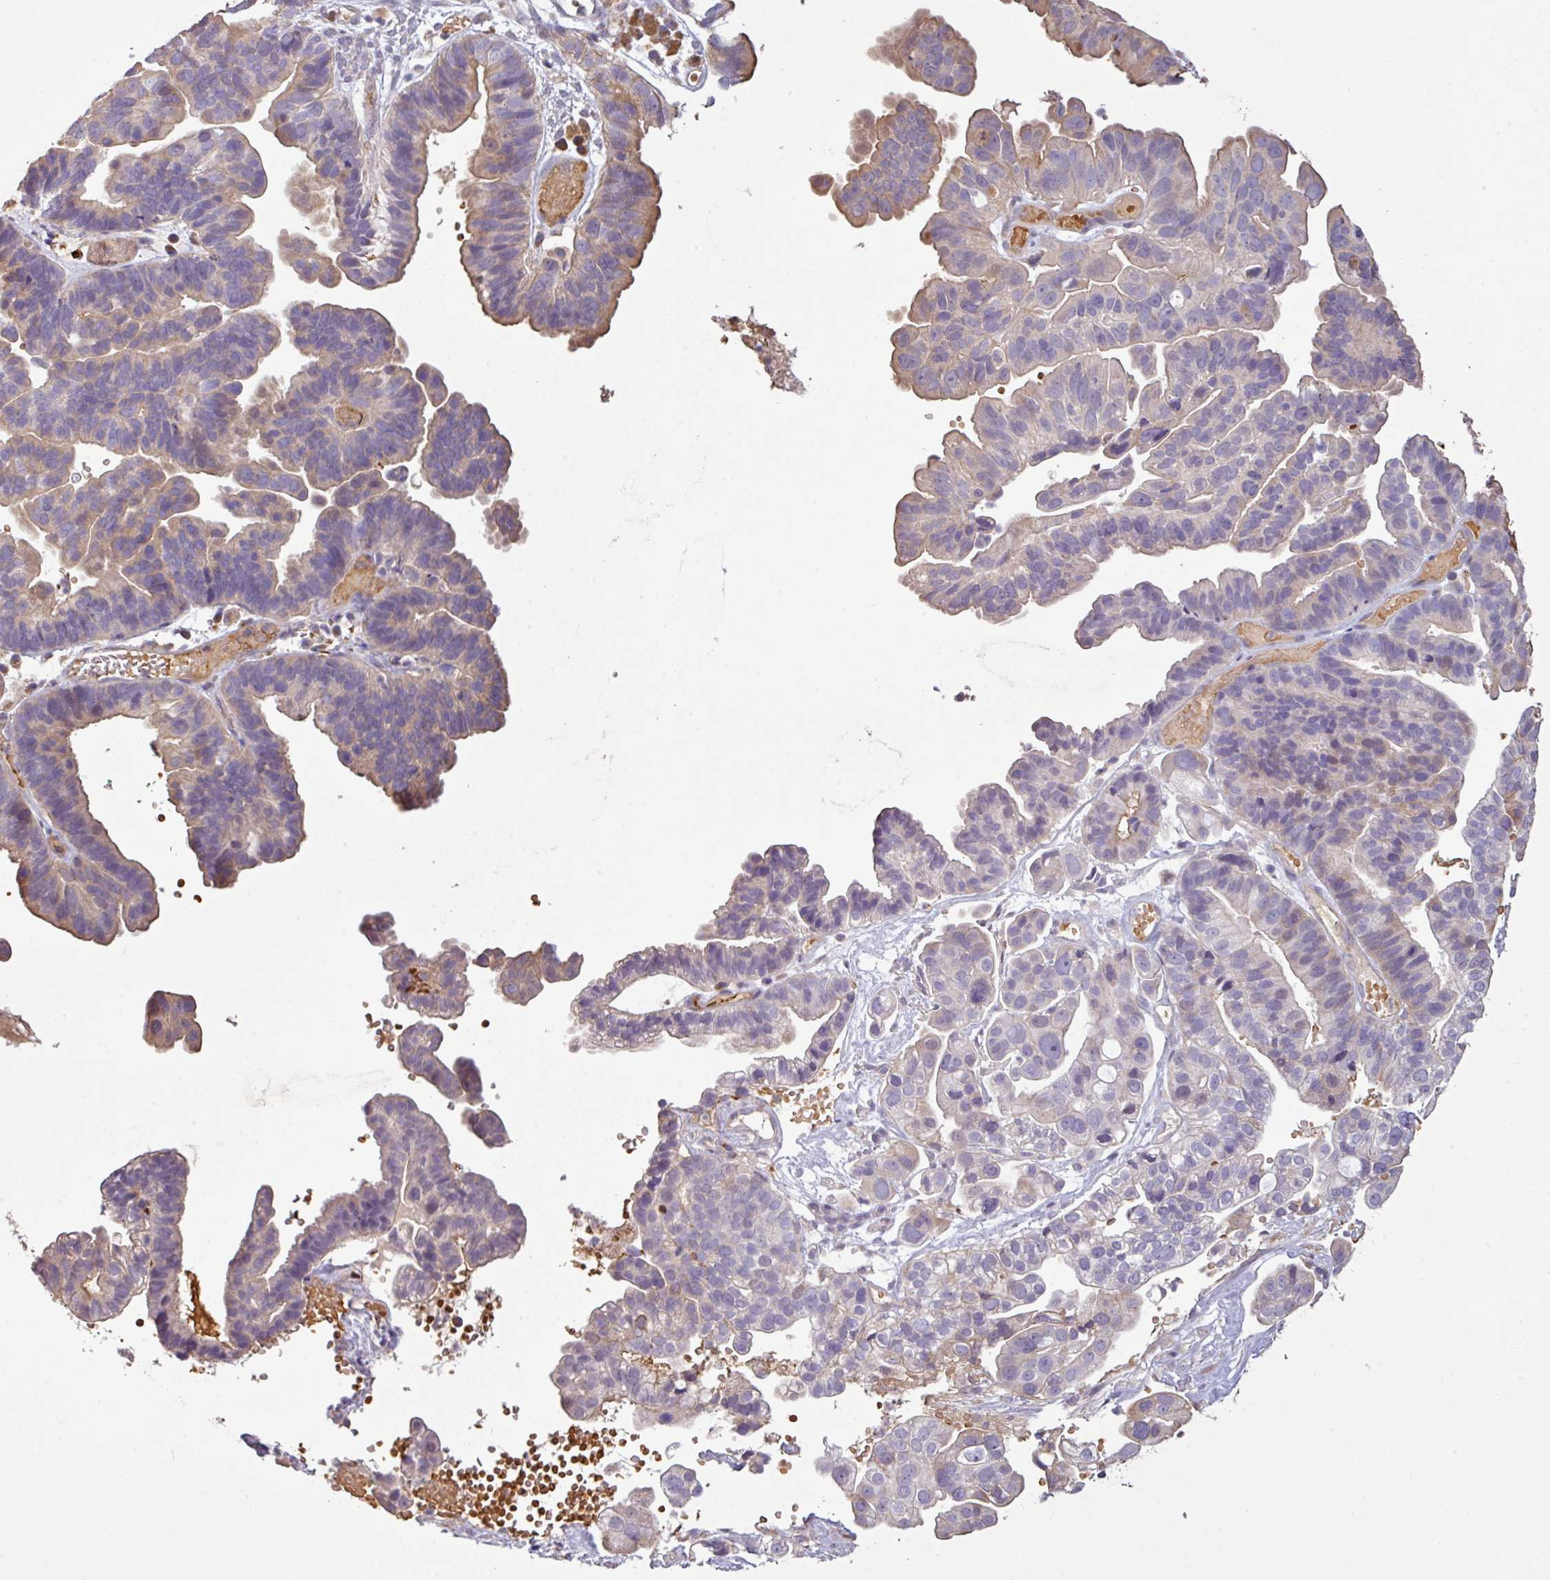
{"staining": {"intensity": "weak", "quantity": "25%-75%", "location": "cytoplasmic/membranous"}, "tissue": "ovarian cancer", "cell_type": "Tumor cells", "image_type": "cancer", "snomed": [{"axis": "morphology", "description": "Cystadenocarcinoma, serous, NOS"}, {"axis": "topography", "description": "Ovary"}], "caption": "Ovarian serous cystadenocarcinoma tissue demonstrates weak cytoplasmic/membranous positivity in approximately 25%-75% of tumor cells", "gene": "NHSL2", "patient": {"sex": "female", "age": 56}}